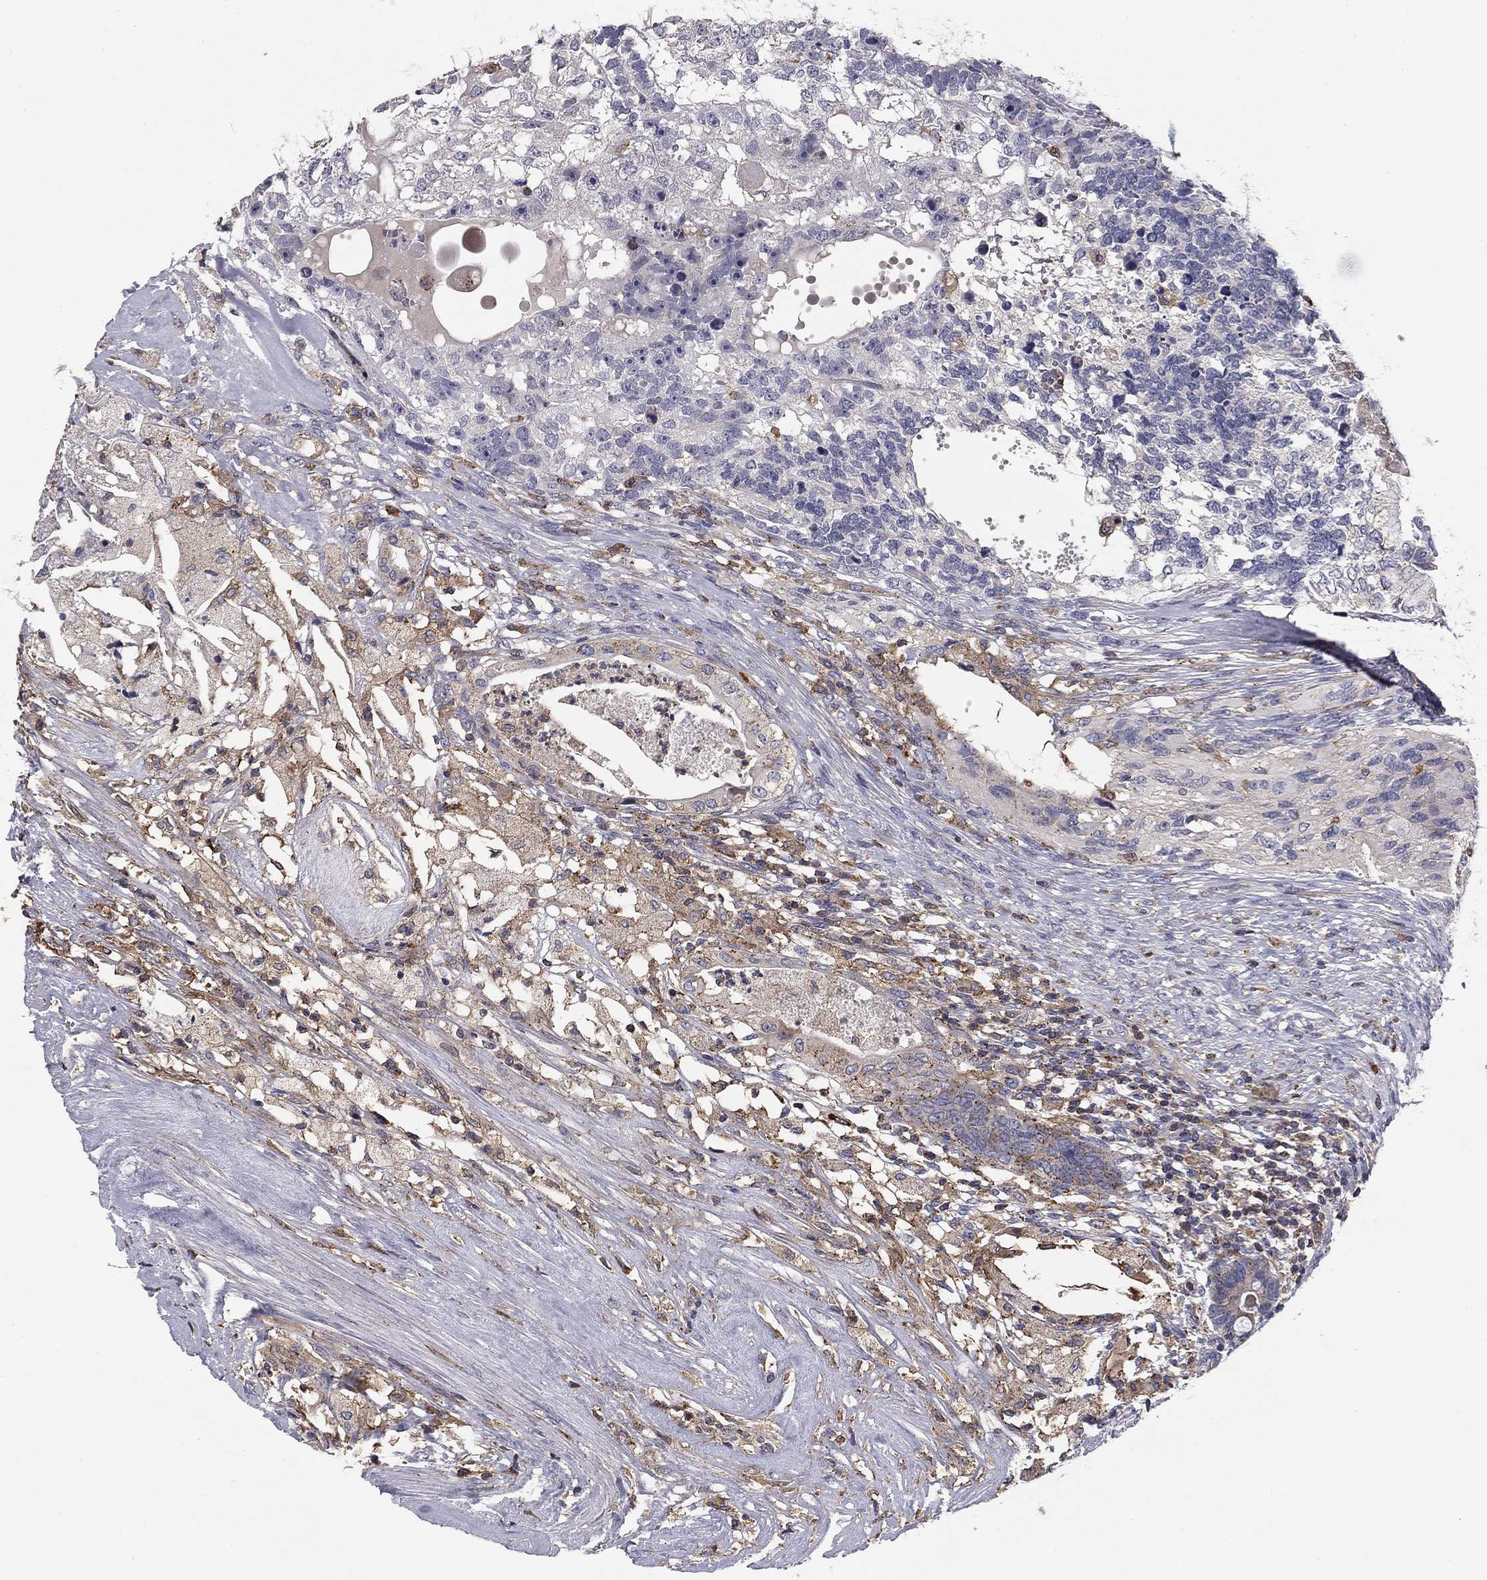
{"staining": {"intensity": "negative", "quantity": "none", "location": "none"}, "tissue": "testis cancer", "cell_type": "Tumor cells", "image_type": "cancer", "snomed": [{"axis": "morphology", "description": "Seminoma, NOS"}, {"axis": "morphology", "description": "Carcinoma, Embryonal, NOS"}, {"axis": "topography", "description": "Testis"}], "caption": "An IHC micrograph of testis embryonal carcinoma is shown. There is no staining in tumor cells of testis embryonal carcinoma.", "gene": "PLCB2", "patient": {"sex": "male", "age": 41}}